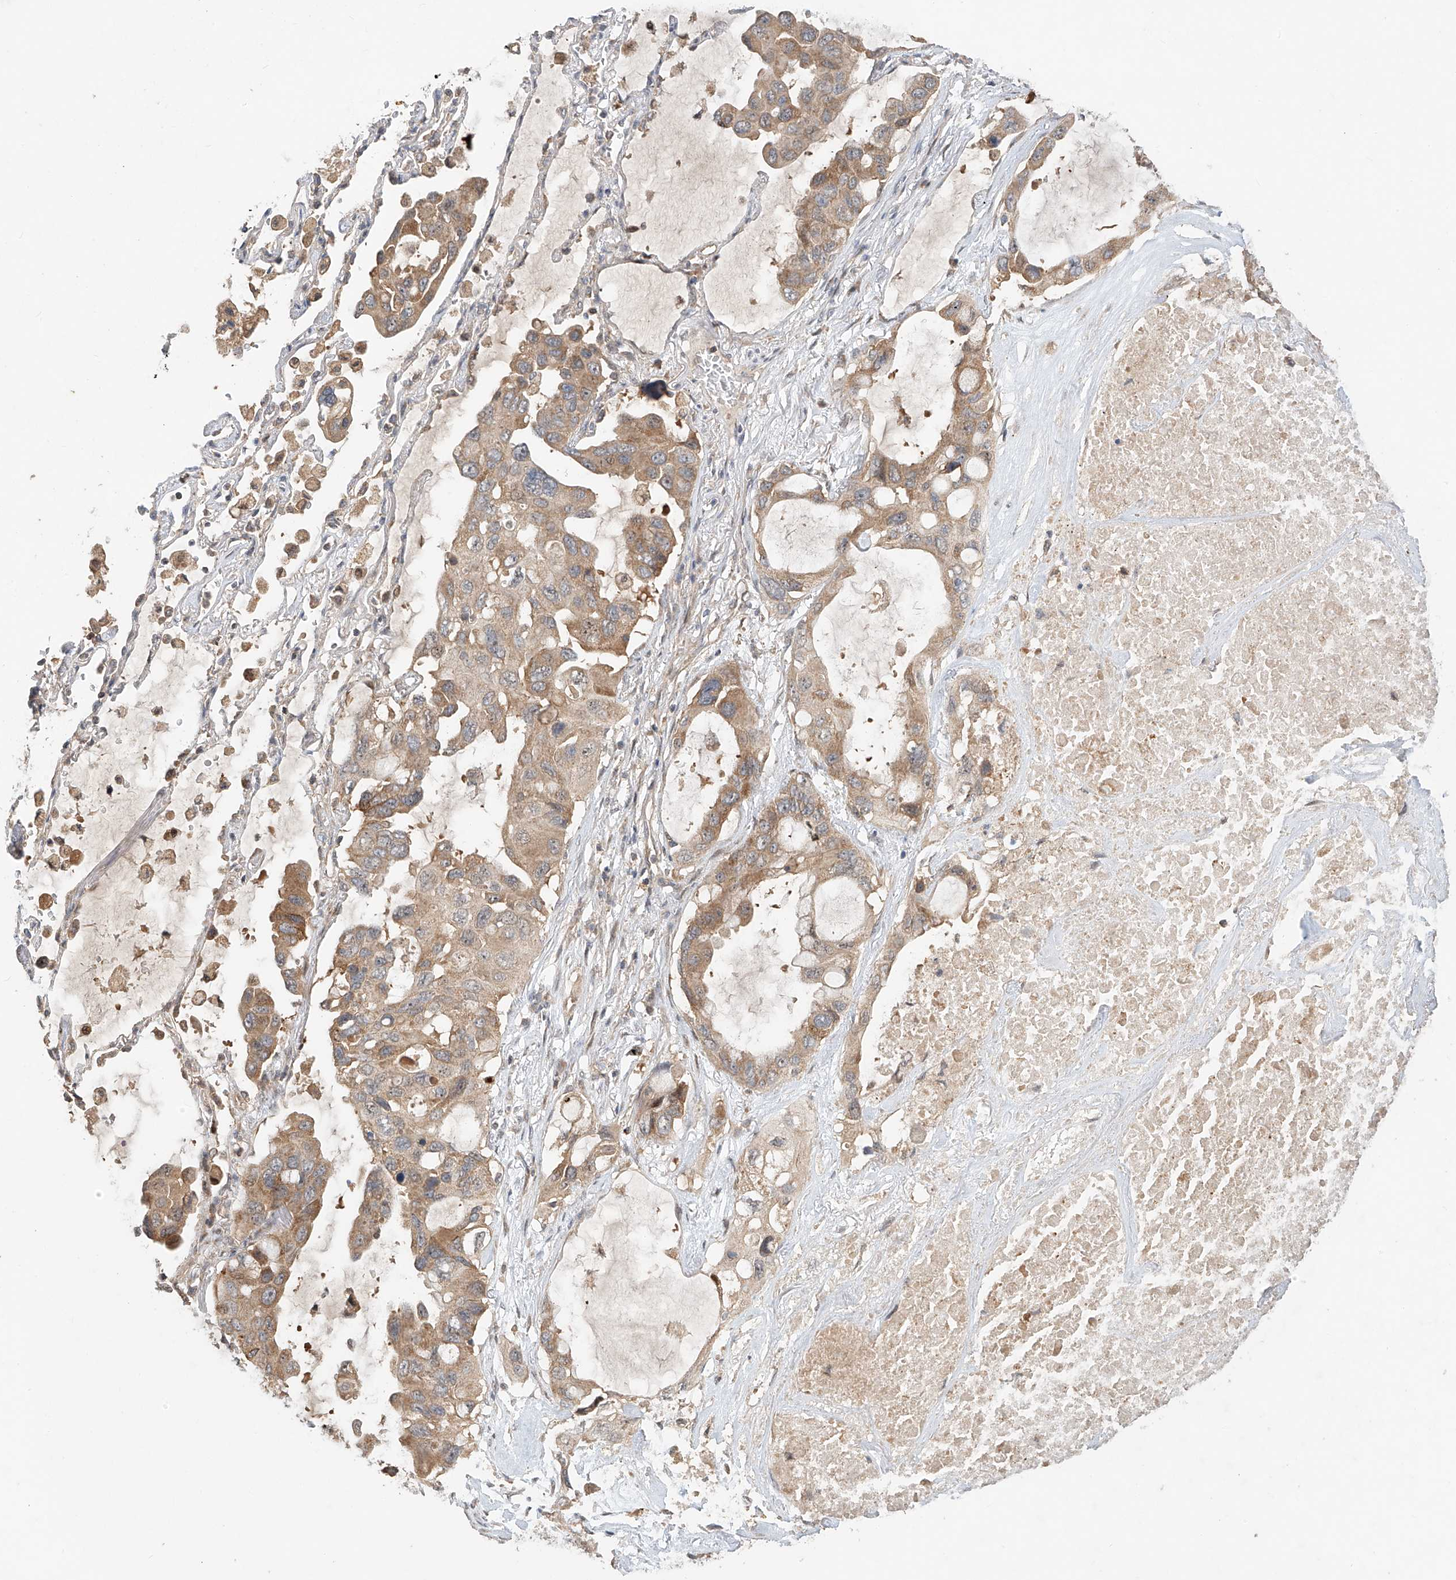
{"staining": {"intensity": "moderate", "quantity": ">75%", "location": "cytoplasmic/membranous"}, "tissue": "lung cancer", "cell_type": "Tumor cells", "image_type": "cancer", "snomed": [{"axis": "morphology", "description": "Squamous cell carcinoma, NOS"}, {"axis": "topography", "description": "Lung"}], "caption": "IHC micrograph of neoplastic tissue: human lung cancer (squamous cell carcinoma) stained using immunohistochemistry demonstrates medium levels of moderate protein expression localized specifically in the cytoplasmic/membranous of tumor cells, appearing as a cytoplasmic/membranous brown color.", "gene": "TMEM61", "patient": {"sex": "female", "age": 73}}